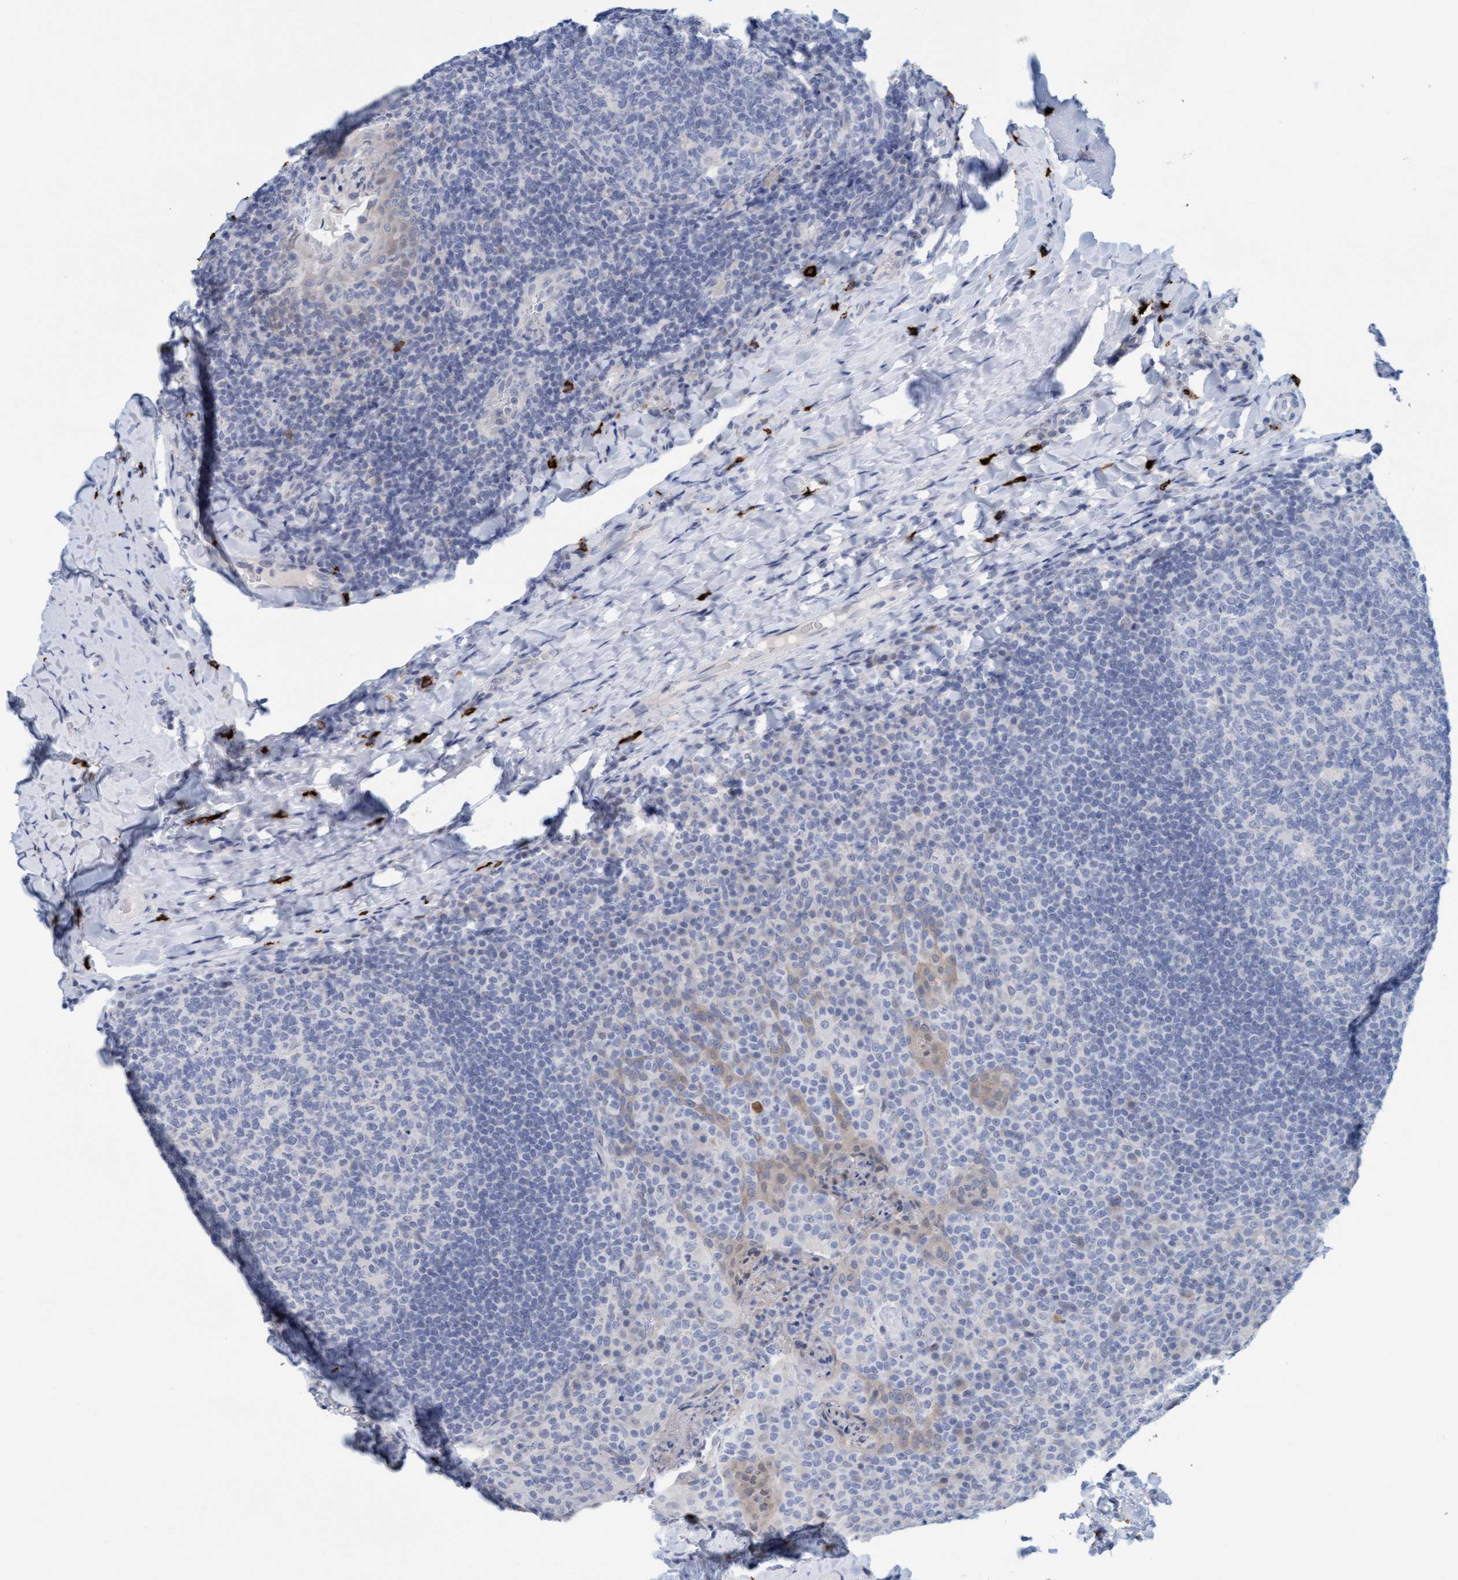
{"staining": {"intensity": "negative", "quantity": "none", "location": "none"}, "tissue": "tonsil", "cell_type": "Germinal center cells", "image_type": "normal", "snomed": [{"axis": "morphology", "description": "Normal tissue, NOS"}, {"axis": "topography", "description": "Tonsil"}], "caption": "Immunohistochemistry histopathology image of unremarkable tonsil stained for a protein (brown), which reveals no expression in germinal center cells. The staining was performed using DAB to visualize the protein expression in brown, while the nuclei were stained in blue with hematoxylin (Magnification: 20x).", "gene": "CPA3", "patient": {"sex": "male", "age": 17}}